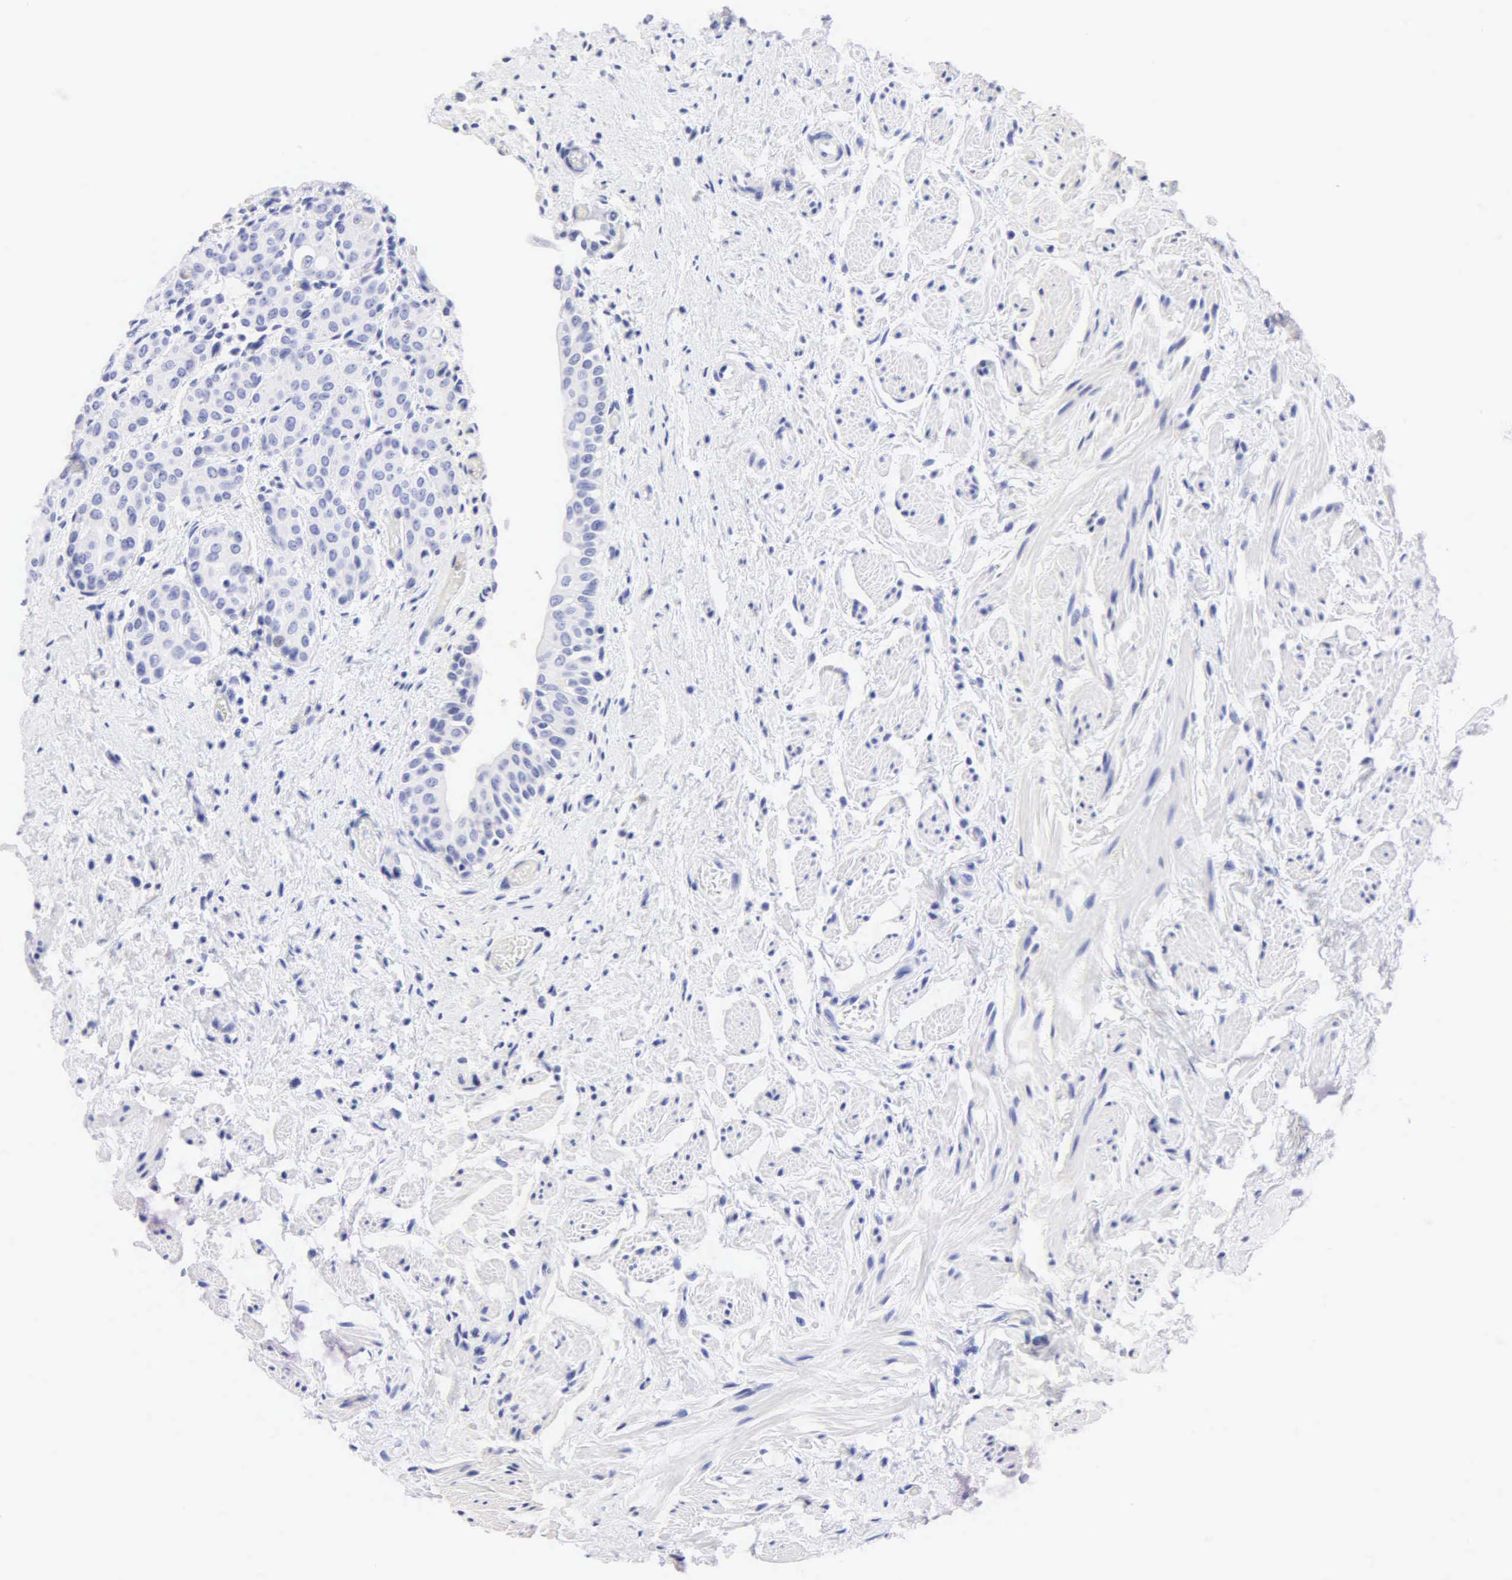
{"staining": {"intensity": "negative", "quantity": "none", "location": "none"}, "tissue": "urinary bladder", "cell_type": "Urothelial cells", "image_type": "normal", "snomed": [{"axis": "morphology", "description": "Normal tissue, NOS"}, {"axis": "topography", "description": "Urinary bladder"}], "caption": "DAB immunohistochemical staining of normal urinary bladder demonstrates no significant staining in urothelial cells. The staining was performed using DAB to visualize the protein expression in brown, while the nuclei were stained in blue with hematoxylin (Magnification: 20x).", "gene": "NKX2", "patient": {"sex": "male", "age": 72}}